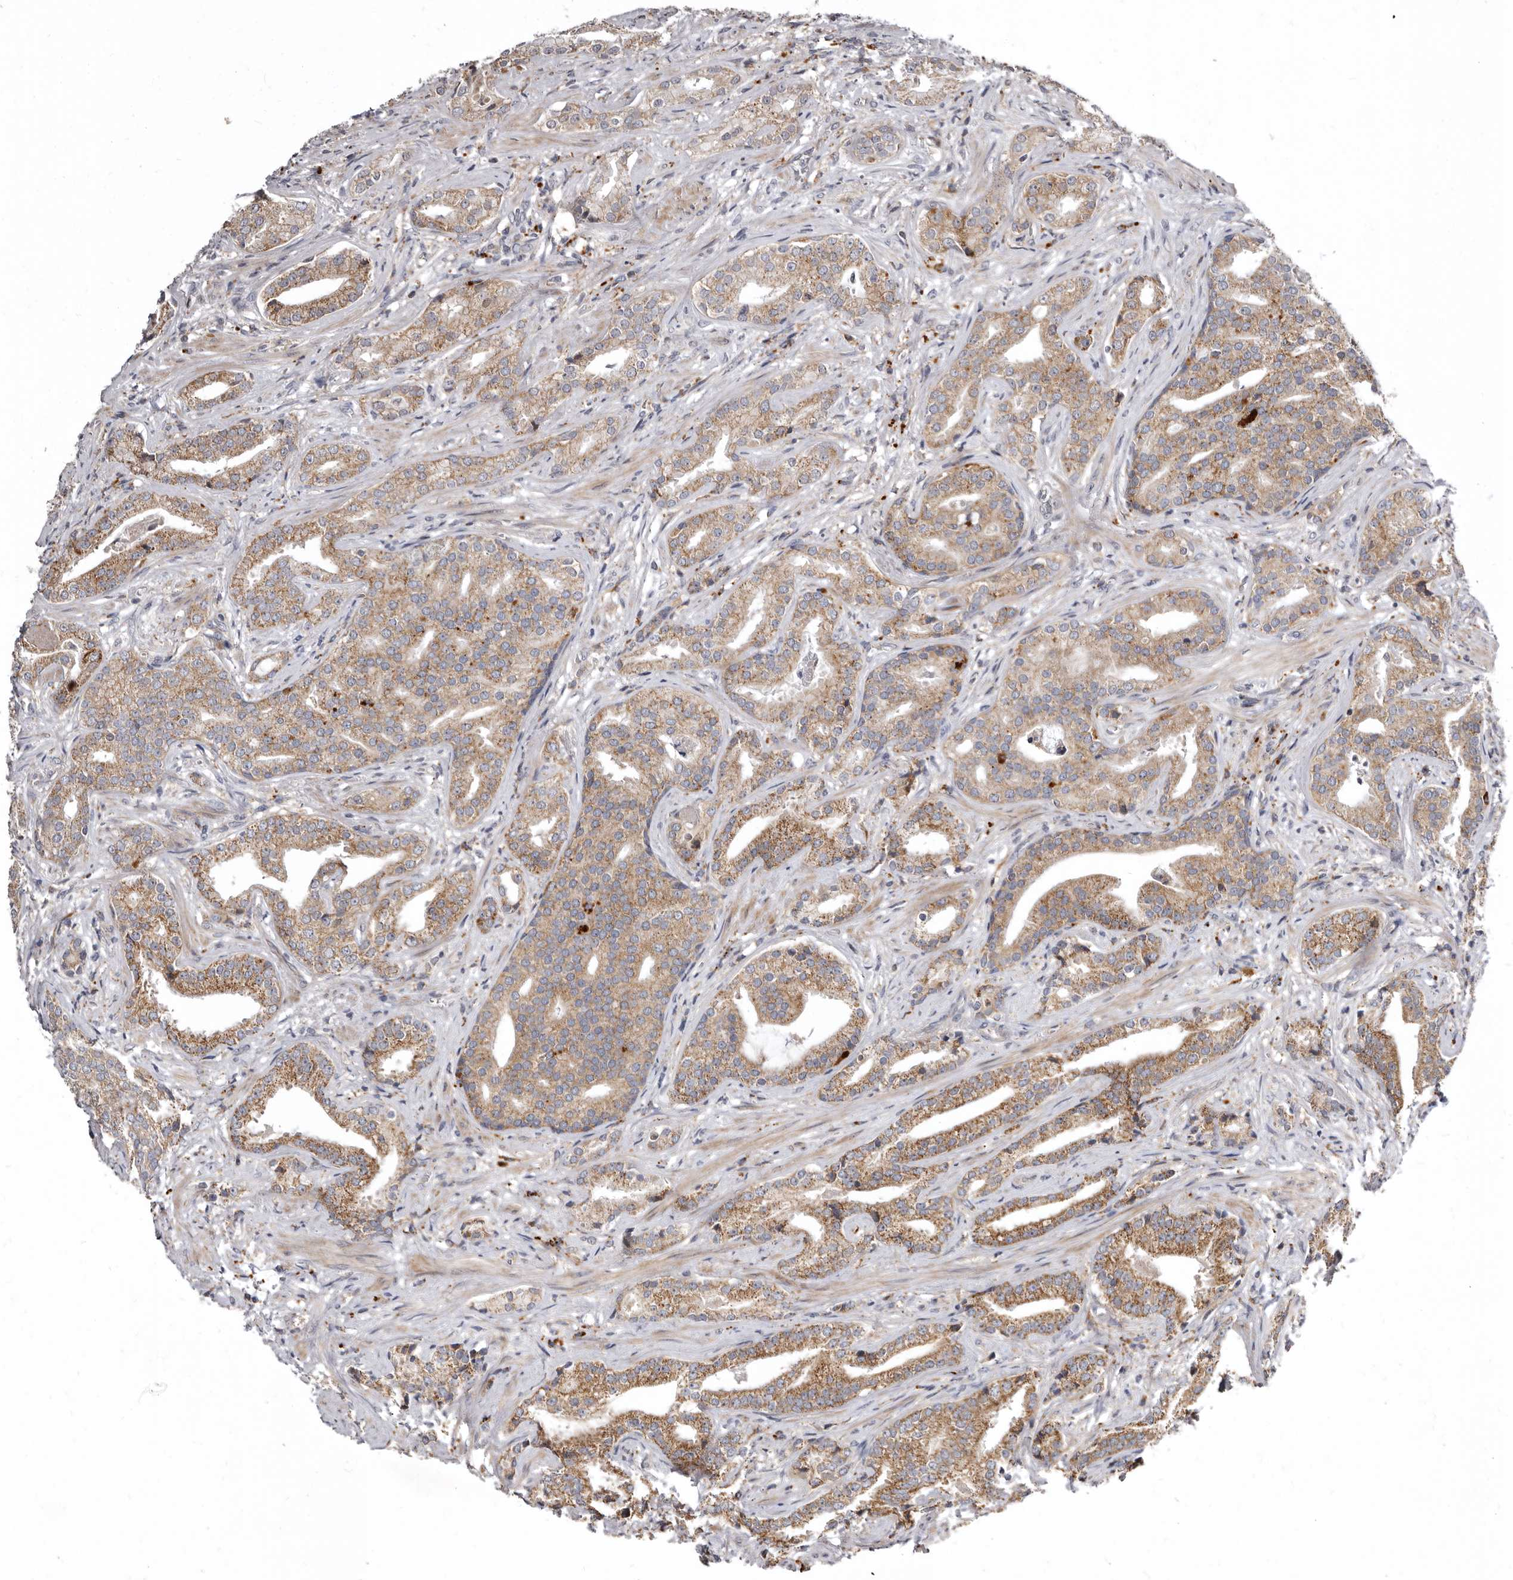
{"staining": {"intensity": "moderate", "quantity": ">75%", "location": "cytoplasmic/membranous"}, "tissue": "prostate cancer", "cell_type": "Tumor cells", "image_type": "cancer", "snomed": [{"axis": "morphology", "description": "Adenocarcinoma, Low grade"}, {"axis": "topography", "description": "Prostate"}], "caption": "Approximately >75% of tumor cells in human prostate low-grade adenocarcinoma exhibit moderate cytoplasmic/membranous protein staining as visualized by brown immunohistochemical staining.", "gene": "SMC4", "patient": {"sex": "male", "age": 67}}